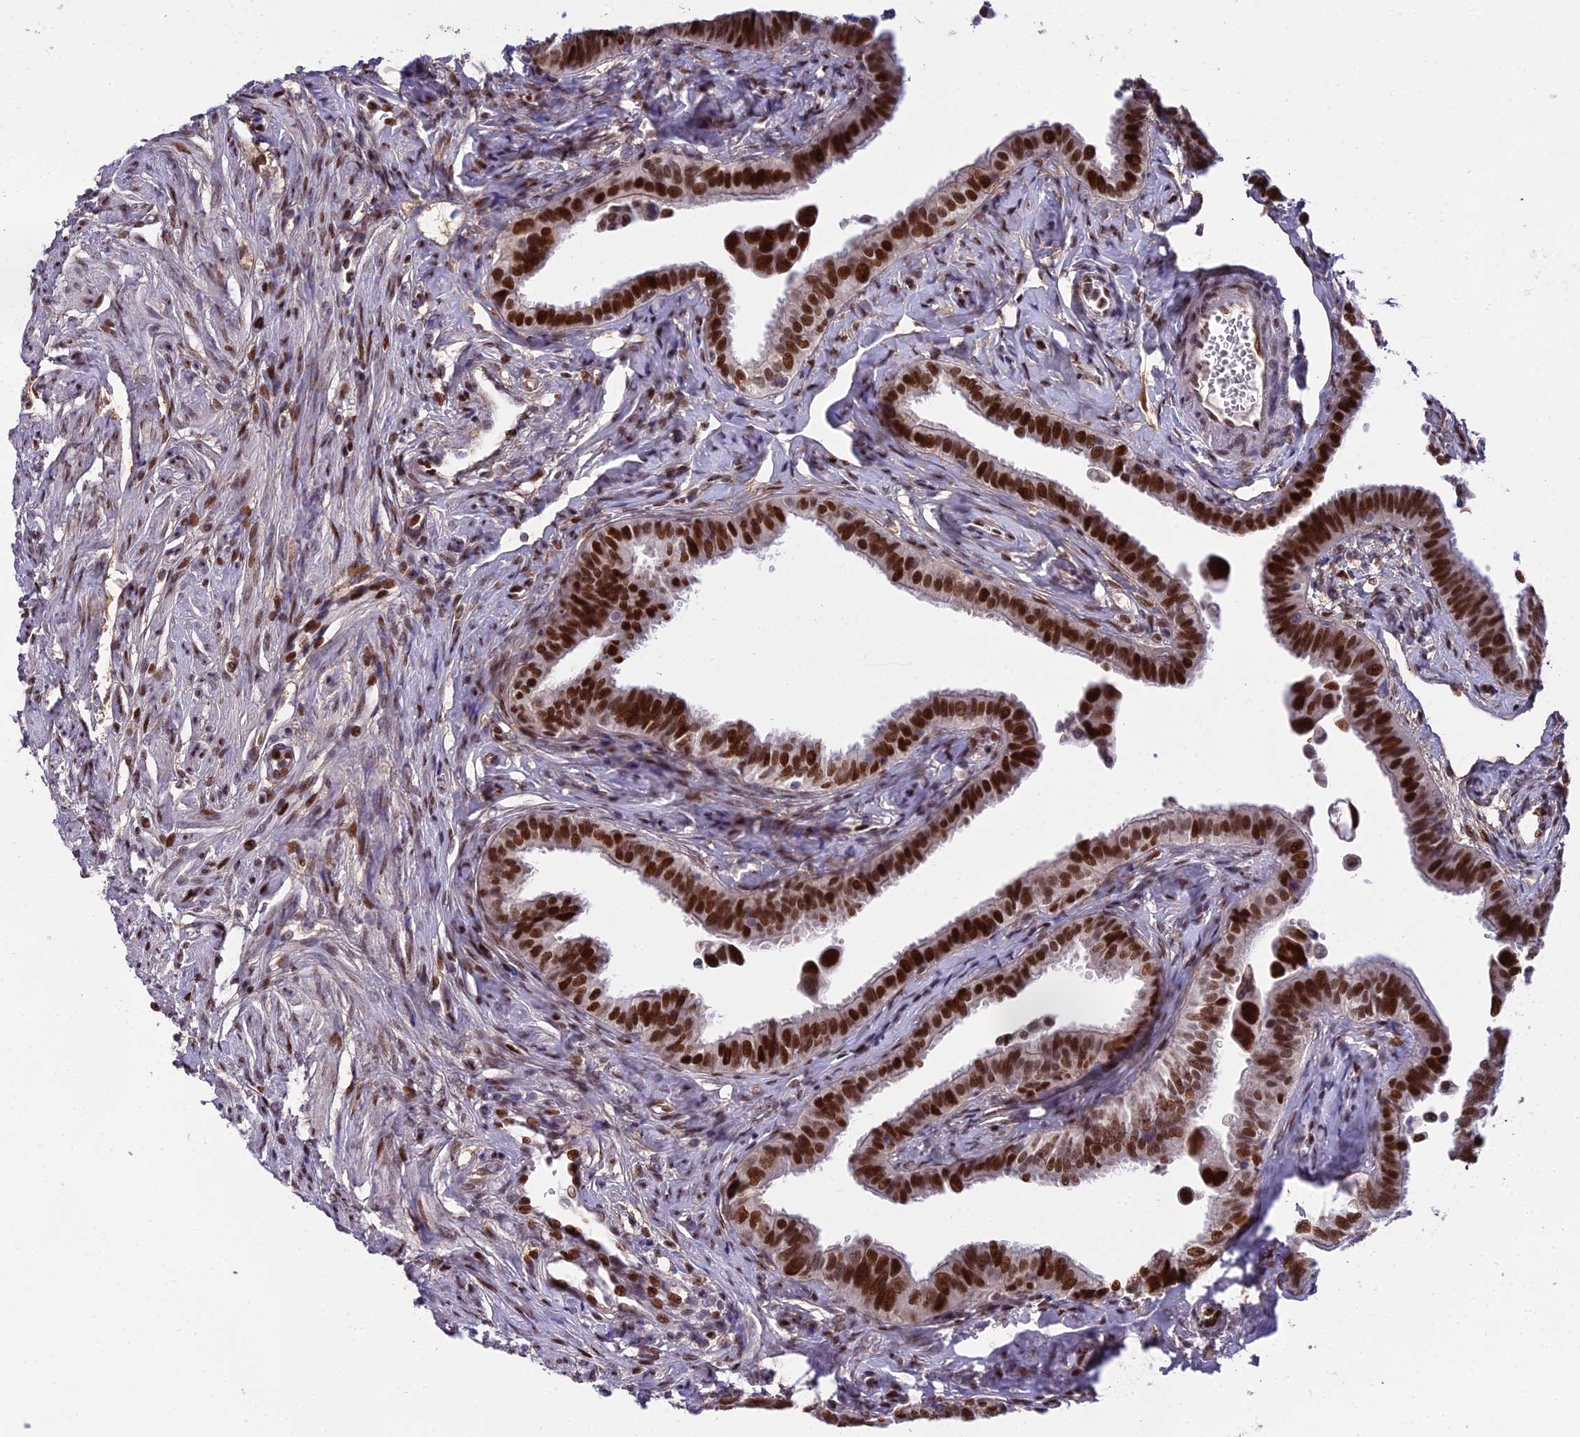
{"staining": {"intensity": "strong", "quantity": ">75%", "location": "nuclear"}, "tissue": "fallopian tube", "cell_type": "Glandular cells", "image_type": "normal", "snomed": [{"axis": "morphology", "description": "Normal tissue, NOS"}, {"axis": "morphology", "description": "Carcinoma, NOS"}, {"axis": "topography", "description": "Fallopian tube"}, {"axis": "topography", "description": "Ovary"}], "caption": "Immunohistochemistry (IHC) staining of normal fallopian tube, which demonstrates high levels of strong nuclear staining in about >75% of glandular cells indicating strong nuclear protein staining. The staining was performed using DAB (3,3'-diaminobenzidine) (brown) for protein detection and nuclei were counterstained in hematoxylin (blue).", "gene": "ZNF707", "patient": {"sex": "female", "age": 59}}